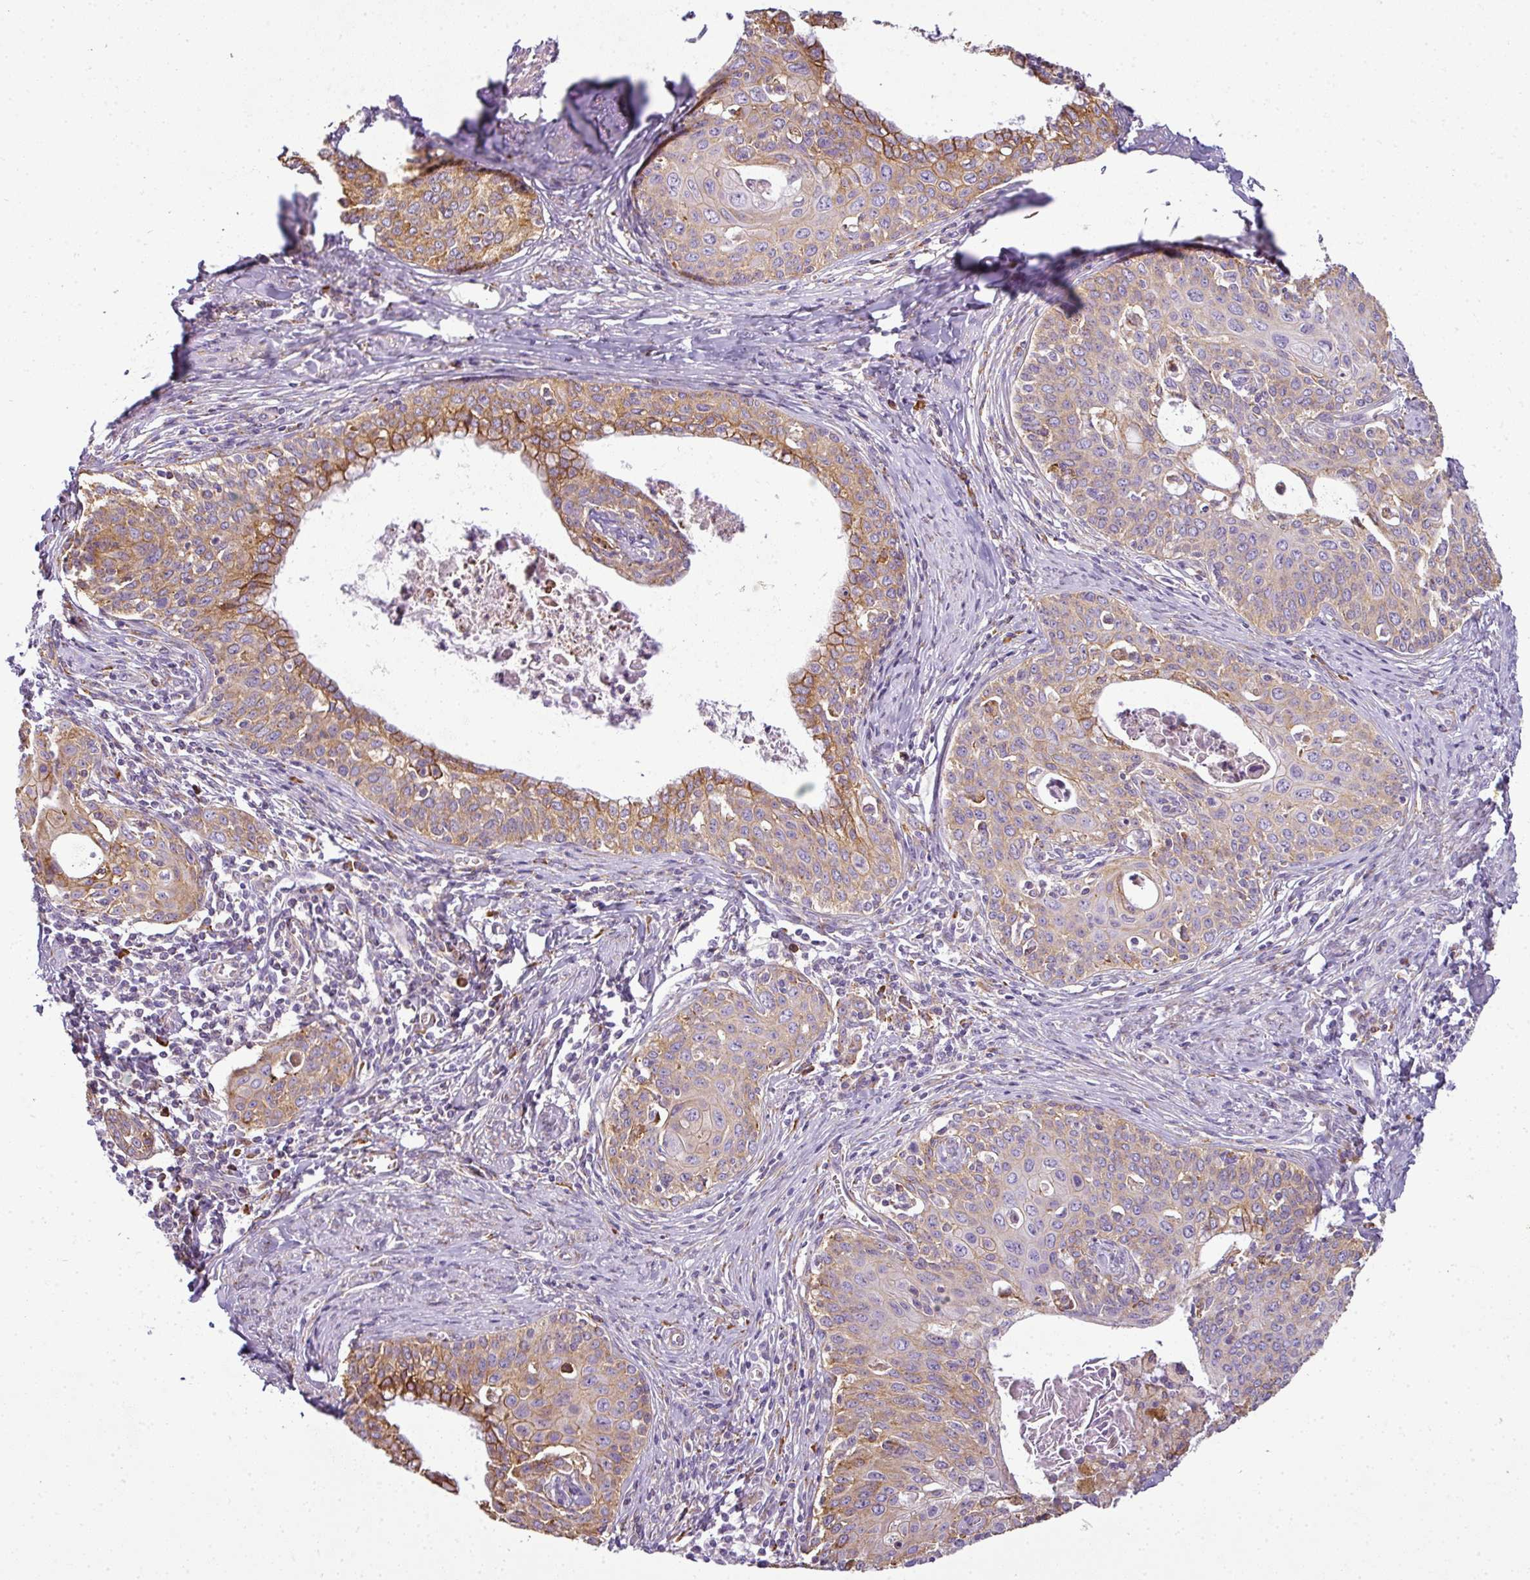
{"staining": {"intensity": "moderate", "quantity": "25%-75%", "location": "cytoplasmic/membranous"}, "tissue": "cervical cancer", "cell_type": "Tumor cells", "image_type": "cancer", "snomed": [{"axis": "morphology", "description": "Squamous cell carcinoma, NOS"}, {"axis": "morphology", "description": "Adenocarcinoma, NOS"}, {"axis": "topography", "description": "Cervix"}], "caption": "A medium amount of moderate cytoplasmic/membranous staining is appreciated in approximately 25%-75% of tumor cells in adenocarcinoma (cervical) tissue.", "gene": "ANKRD18A", "patient": {"sex": "female", "age": 52}}